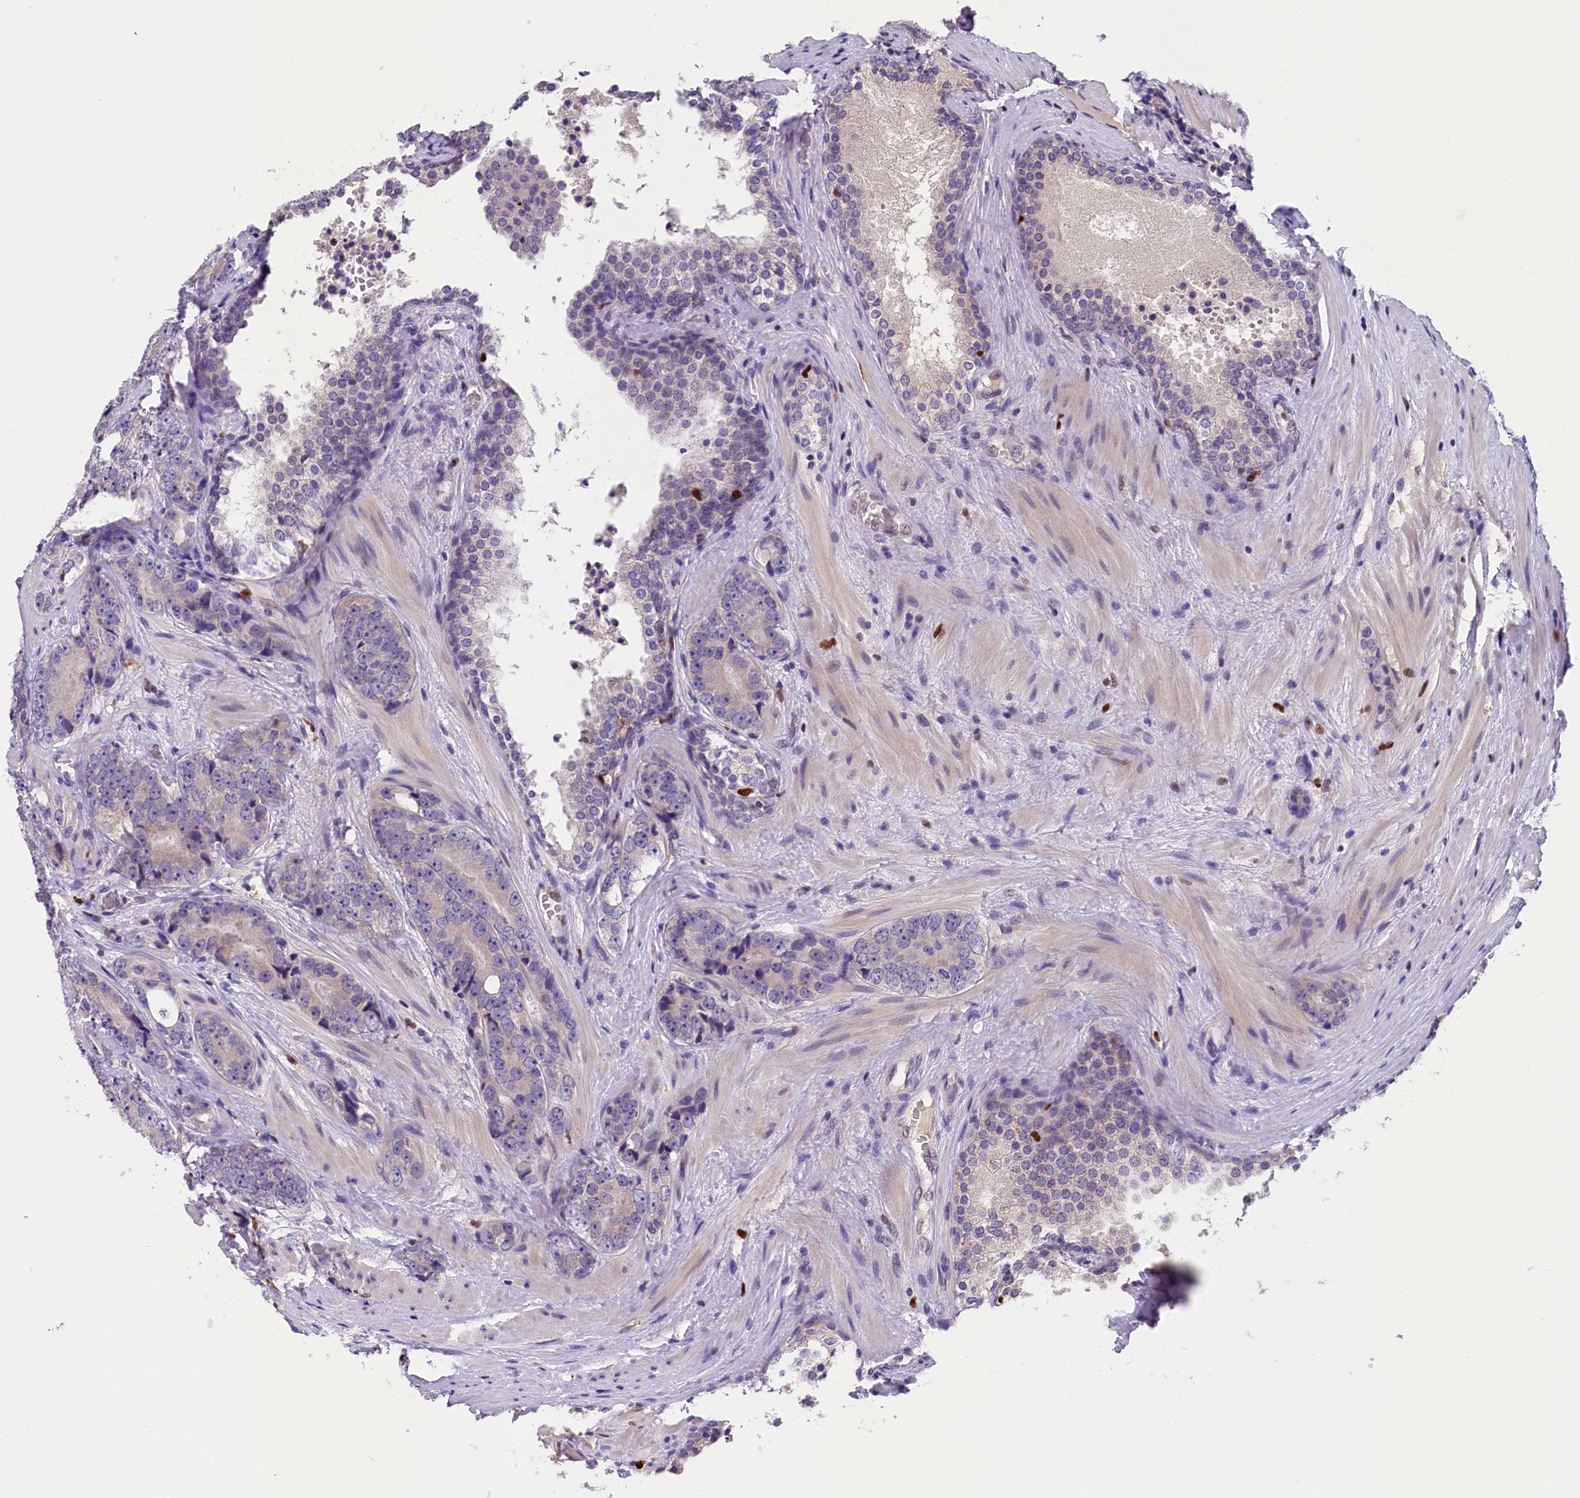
{"staining": {"intensity": "negative", "quantity": "none", "location": "none"}, "tissue": "prostate cancer", "cell_type": "Tumor cells", "image_type": "cancer", "snomed": [{"axis": "morphology", "description": "Adenocarcinoma, High grade"}, {"axis": "topography", "description": "Prostate"}], "caption": "Immunohistochemistry of human high-grade adenocarcinoma (prostate) exhibits no expression in tumor cells. Nuclei are stained in blue.", "gene": "BTBD9", "patient": {"sex": "male", "age": 56}}